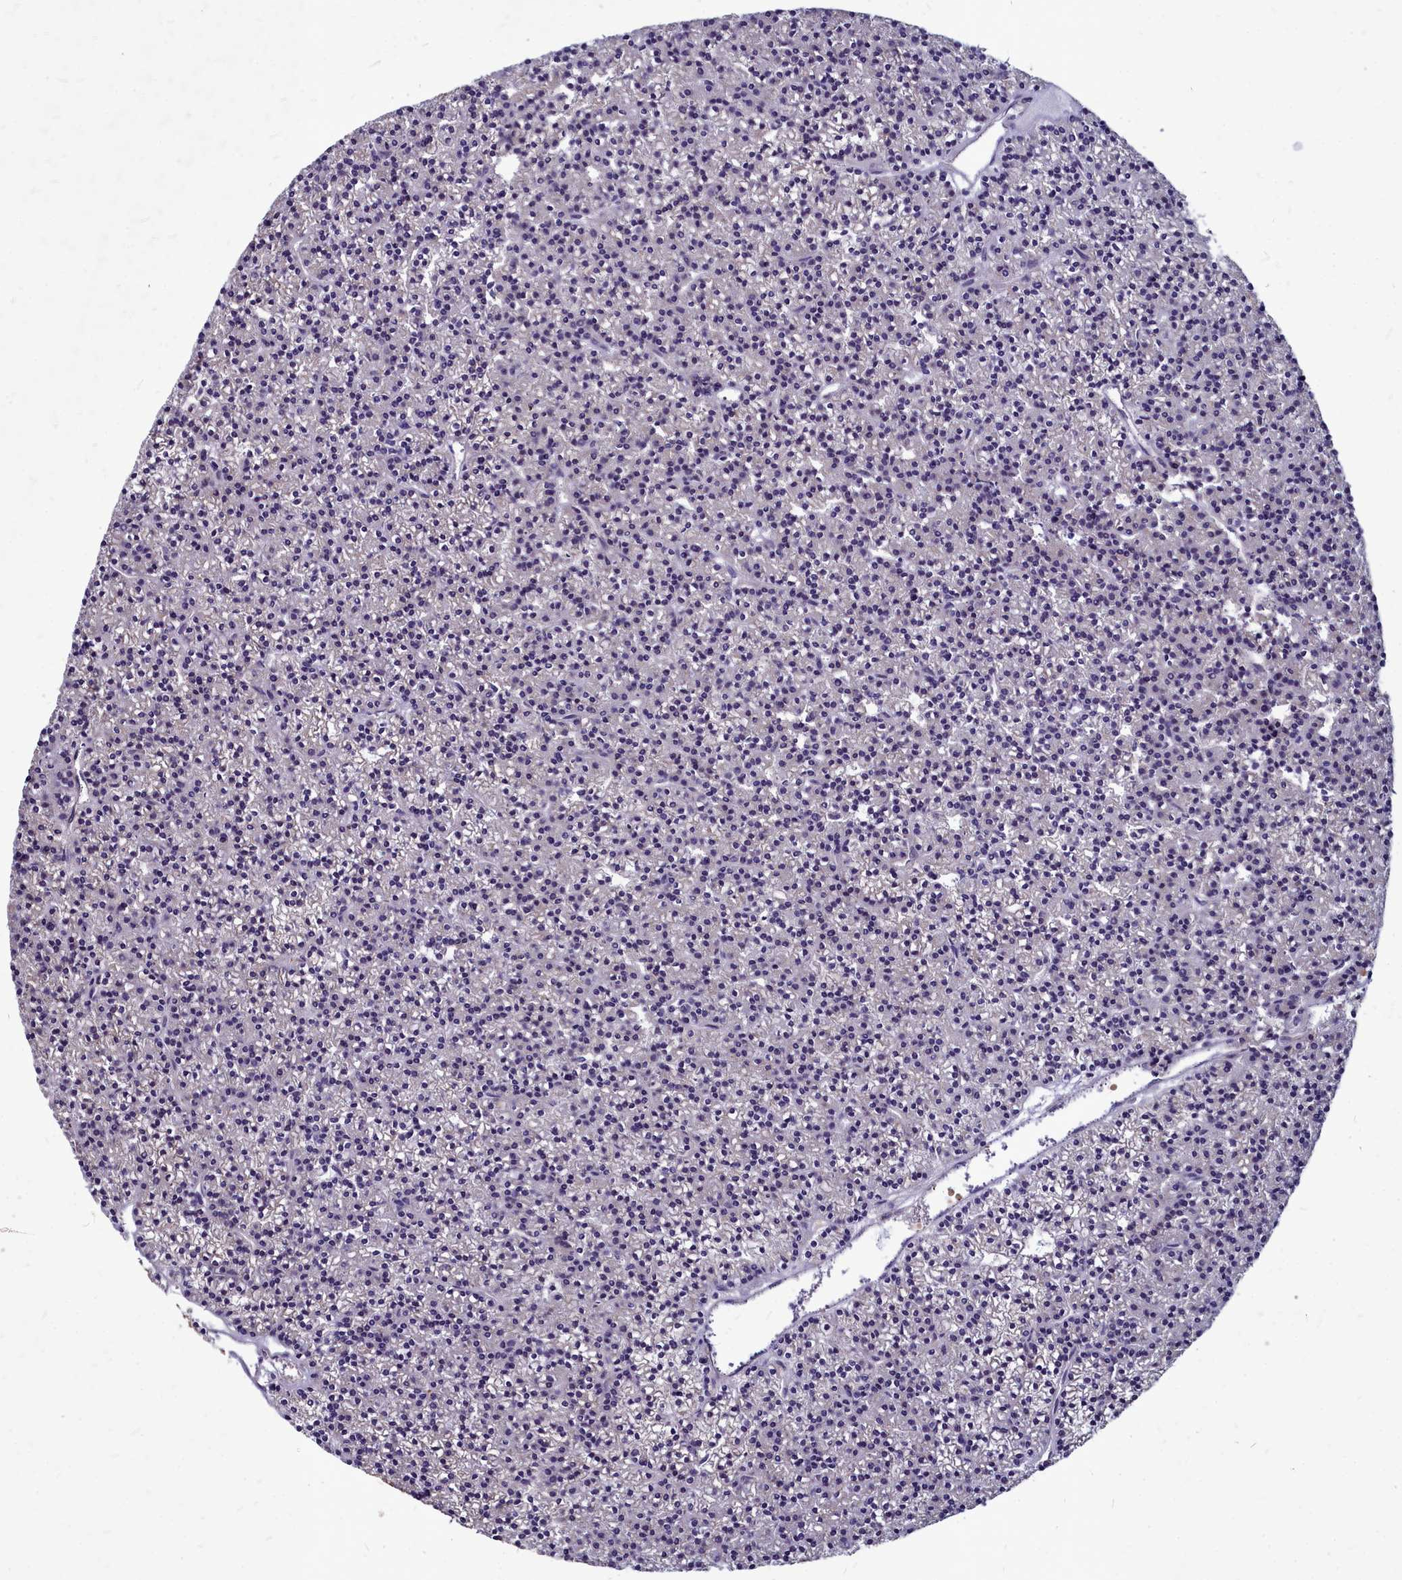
{"staining": {"intensity": "negative", "quantity": "none", "location": "none"}, "tissue": "parathyroid gland", "cell_type": "Glandular cells", "image_type": "normal", "snomed": [{"axis": "morphology", "description": "Normal tissue, NOS"}, {"axis": "topography", "description": "Parathyroid gland"}], "caption": "Glandular cells show no significant protein expression in unremarkable parathyroid gland.", "gene": "SMPD4", "patient": {"sex": "female", "age": 45}}